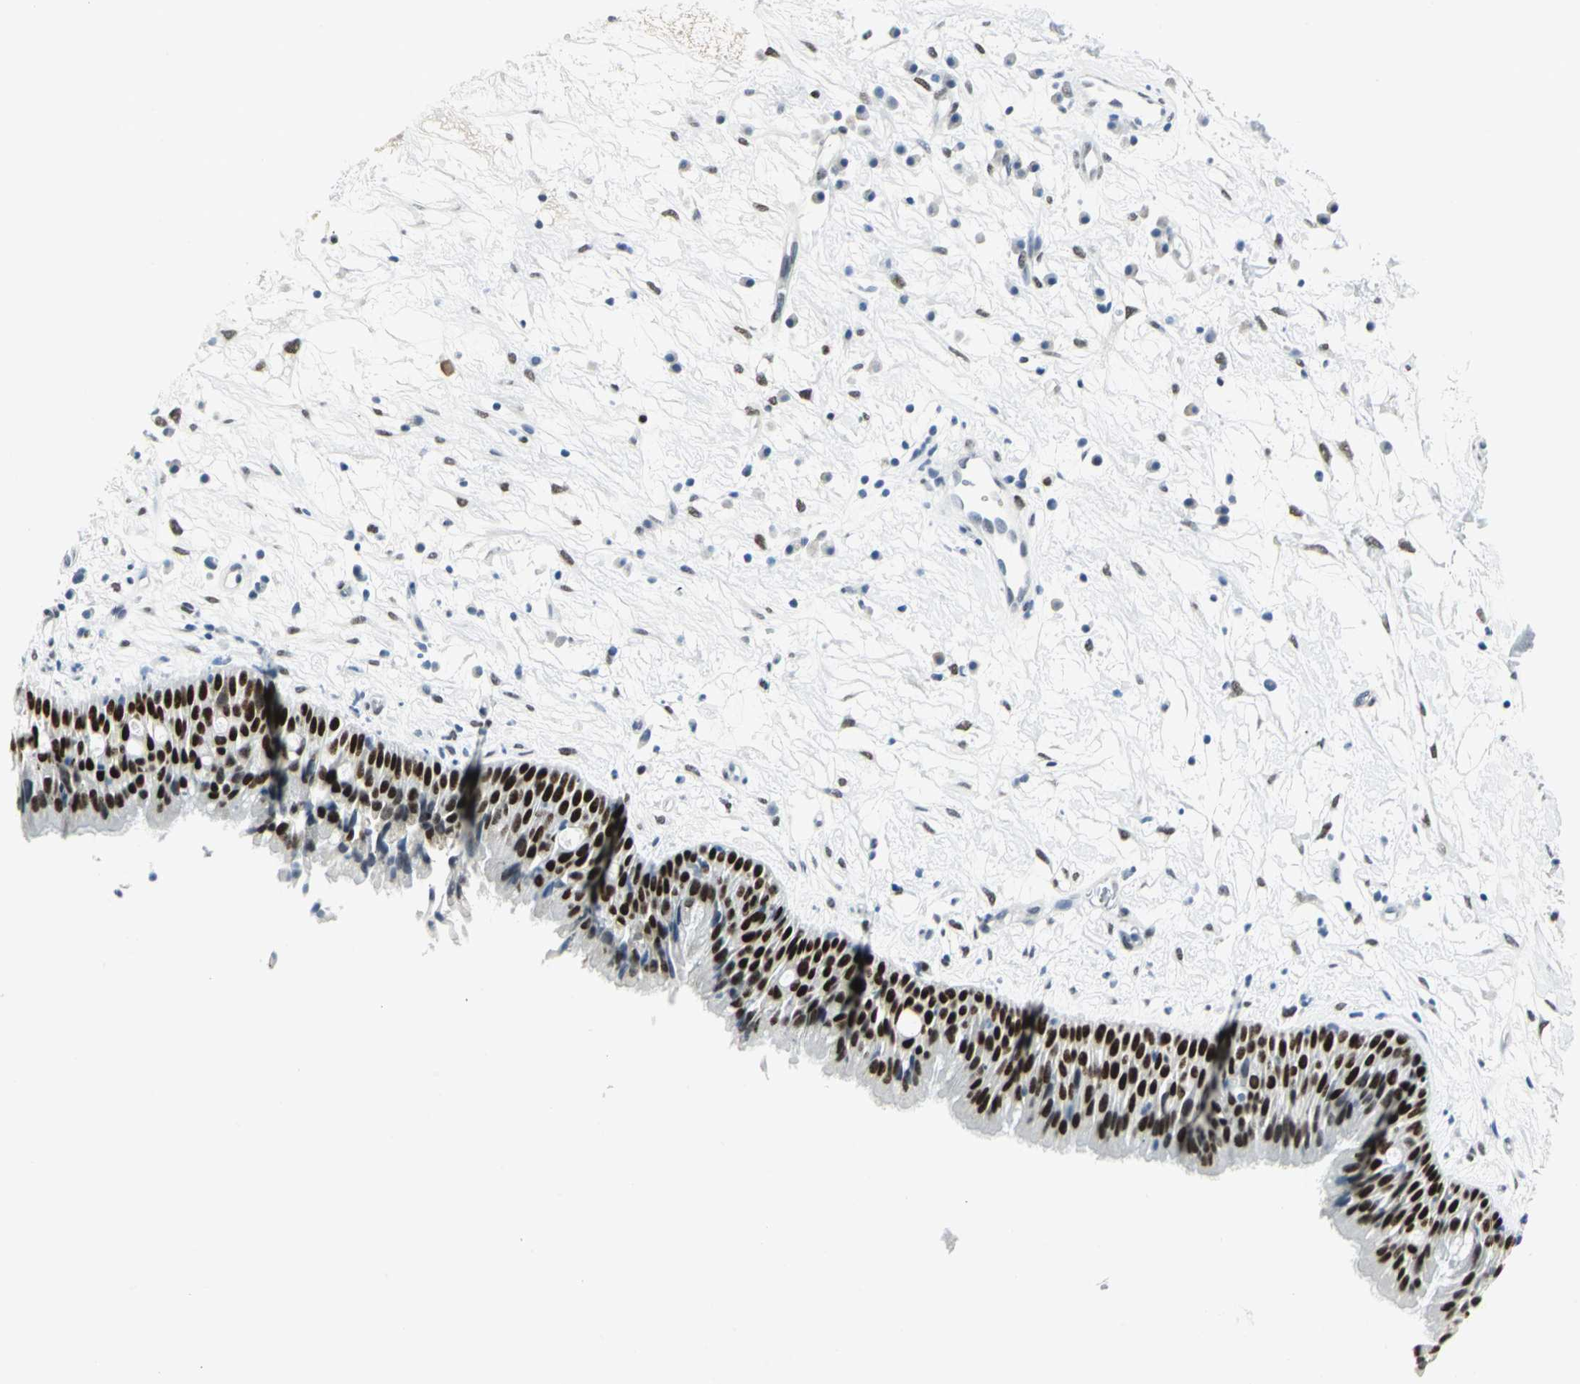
{"staining": {"intensity": "strong", "quantity": ">75%", "location": "nuclear"}, "tissue": "nasopharynx", "cell_type": "Respiratory epithelial cells", "image_type": "normal", "snomed": [{"axis": "morphology", "description": "Normal tissue, NOS"}, {"axis": "topography", "description": "Nasopharynx"}], "caption": "Protein staining of unremarkable nasopharynx reveals strong nuclear expression in approximately >75% of respiratory epithelial cells. (DAB (3,3'-diaminobenzidine) = brown stain, brightfield microscopy at high magnification).", "gene": "MEIS2", "patient": {"sex": "male", "age": 13}}